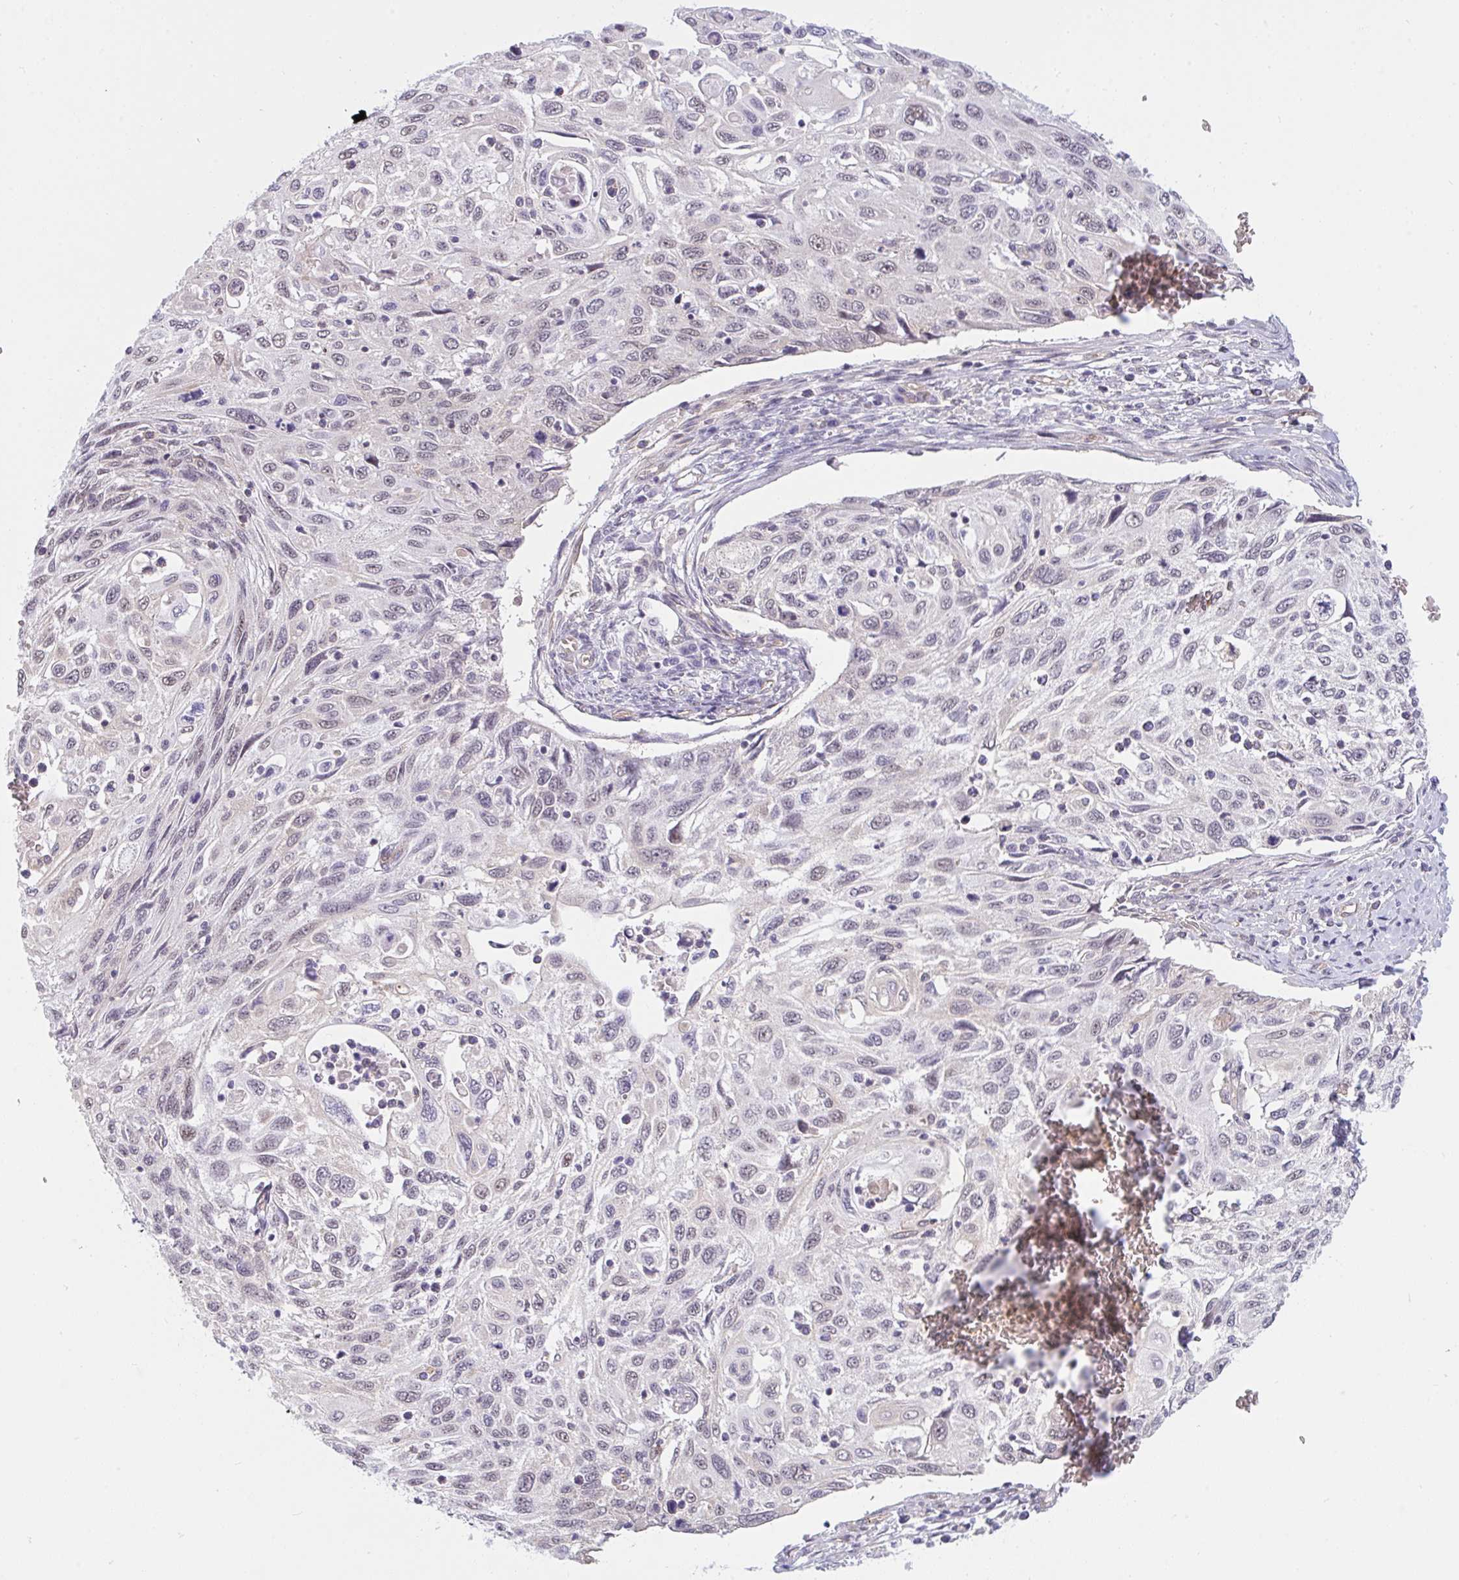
{"staining": {"intensity": "negative", "quantity": "none", "location": "none"}, "tissue": "cervical cancer", "cell_type": "Tumor cells", "image_type": "cancer", "snomed": [{"axis": "morphology", "description": "Squamous cell carcinoma, NOS"}, {"axis": "topography", "description": "Cervix"}], "caption": "Immunohistochemical staining of squamous cell carcinoma (cervical) displays no significant expression in tumor cells. Nuclei are stained in blue.", "gene": "DSCAML1", "patient": {"sex": "female", "age": 70}}